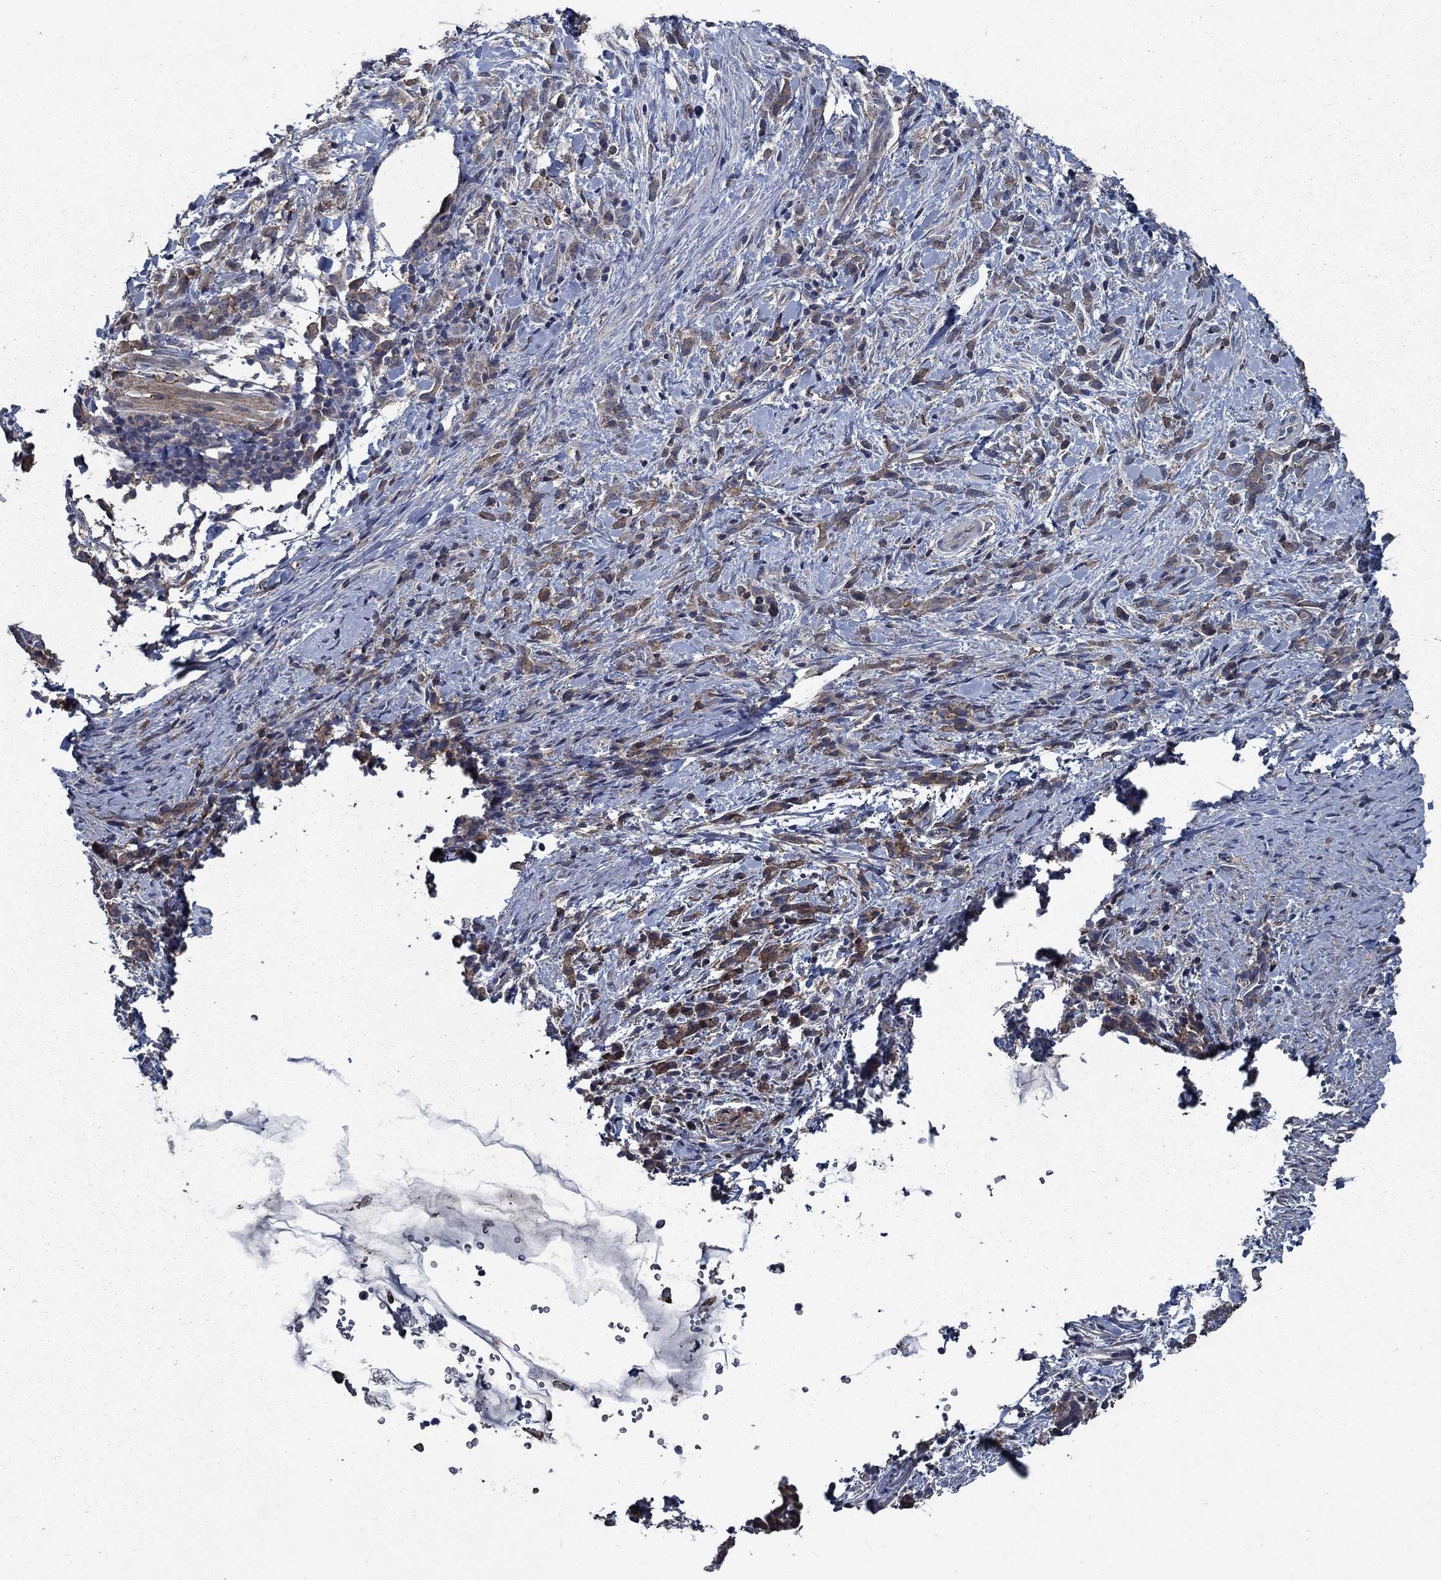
{"staining": {"intensity": "moderate", "quantity": "<25%", "location": "cytoplasmic/membranous"}, "tissue": "stomach cancer", "cell_type": "Tumor cells", "image_type": "cancer", "snomed": [{"axis": "morphology", "description": "Adenocarcinoma, NOS"}, {"axis": "topography", "description": "Stomach"}], "caption": "A micrograph showing moderate cytoplasmic/membranous positivity in about <25% of tumor cells in adenocarcinoma (stomach), as visualized by brown immunohistochemical staining.", "gene": "SLC44A1", "patient": {"sex": "female", "age": 57}}